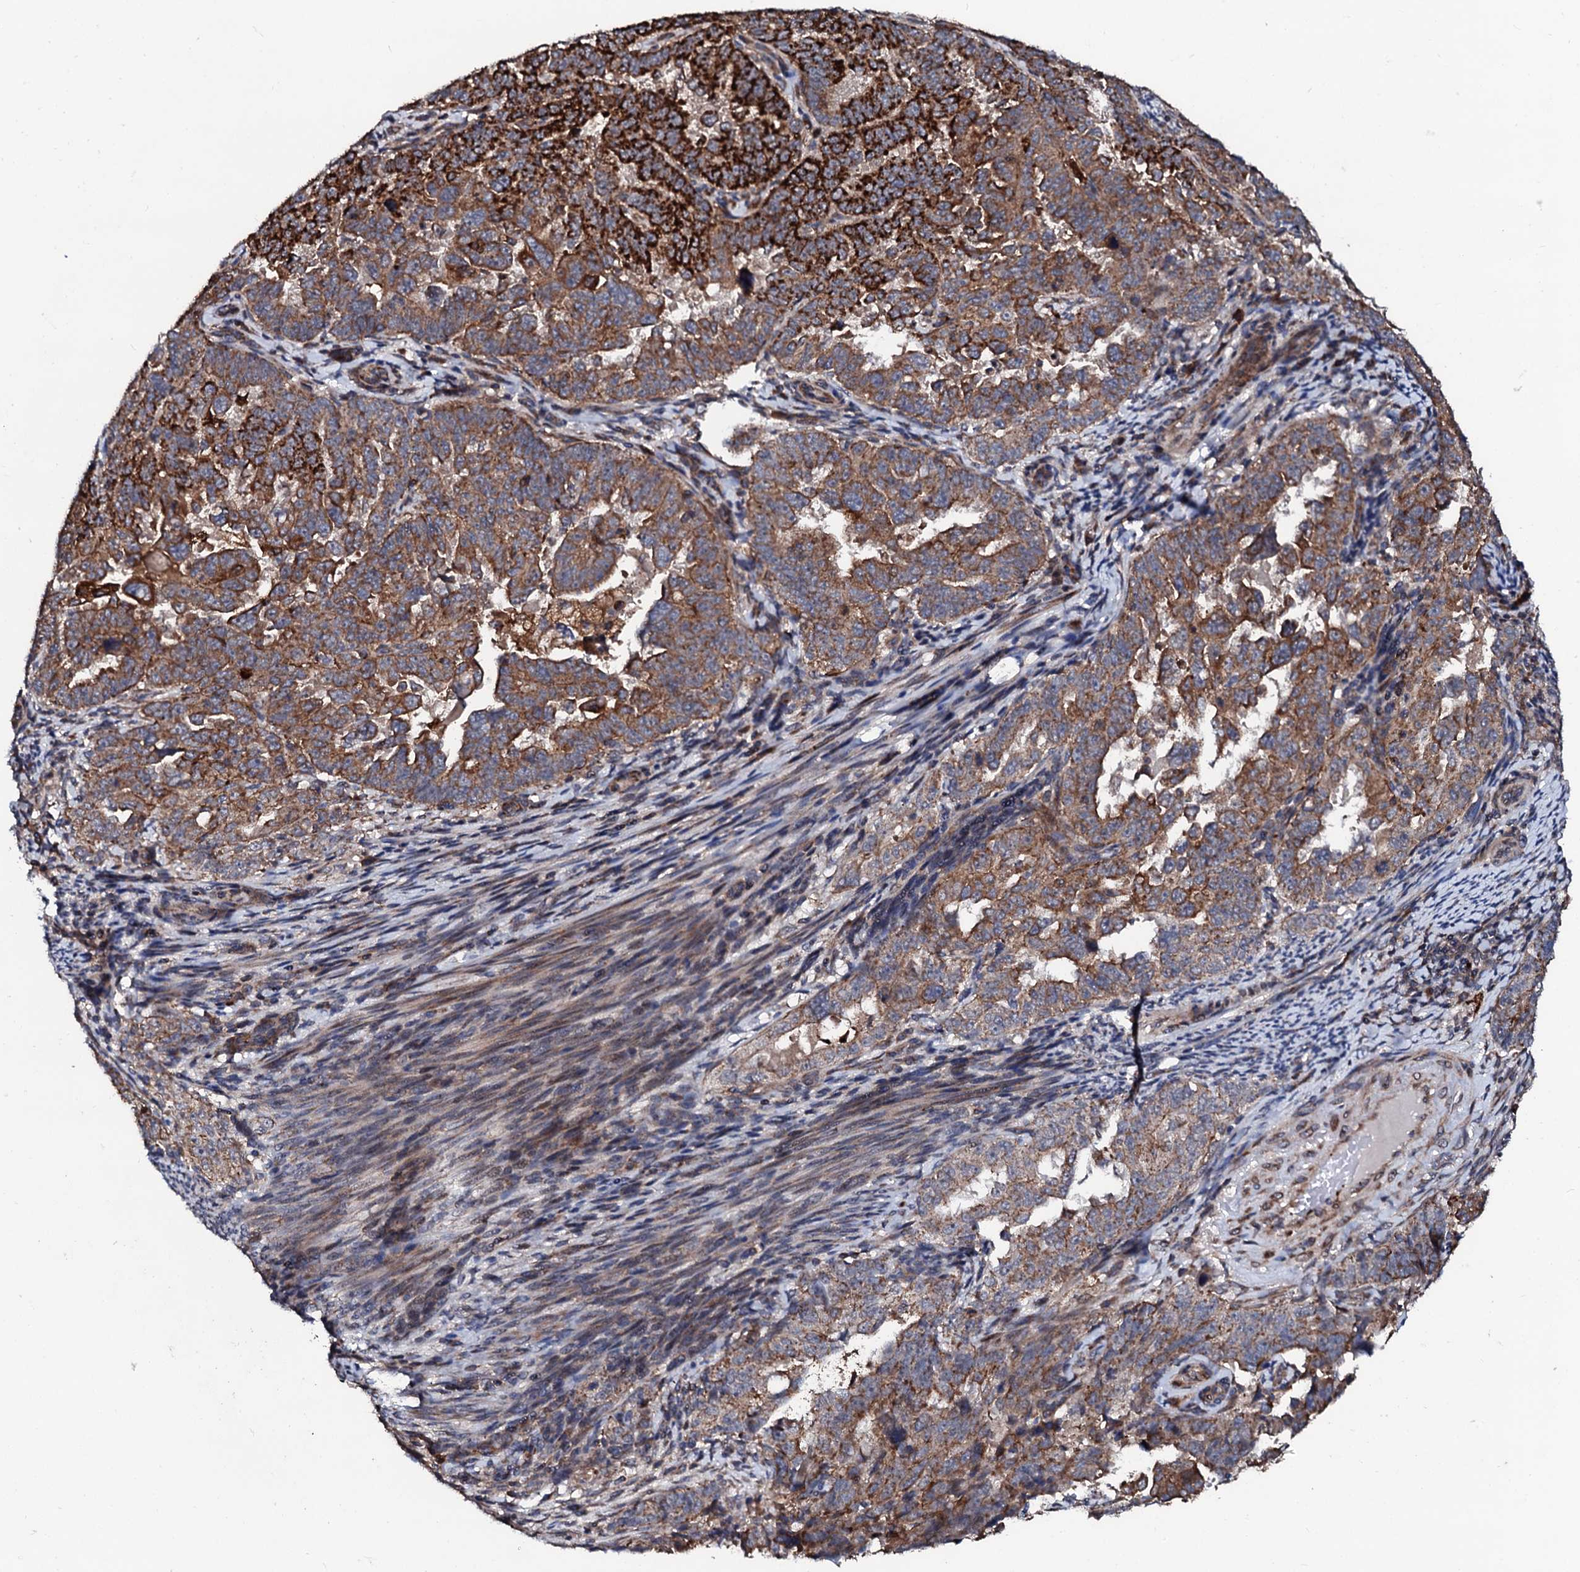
{"staining": {"intensity": "strong", "quantity": ">75%", "location": "cytoplasmic/membranous"}, "tissue": "endometrial cancer", "cell_type": "Tumor cells", "image_type": "cancer", "snomed": [{"axis": "morphology", "description": "Adenocarcinoma, NOS"}, {"axis": "topography", "description": "Endometrium"}], "caption": "Protein expression analysis of endometrial cancer demonstrates strong cytoplasmic/membranous expression in about >75% of tumor cells. The protein of interest is shown in brown color, while the nuclei are stained blue.", "gene": "SDHAF2", "patient": {"sex": "female", "age": 65}}